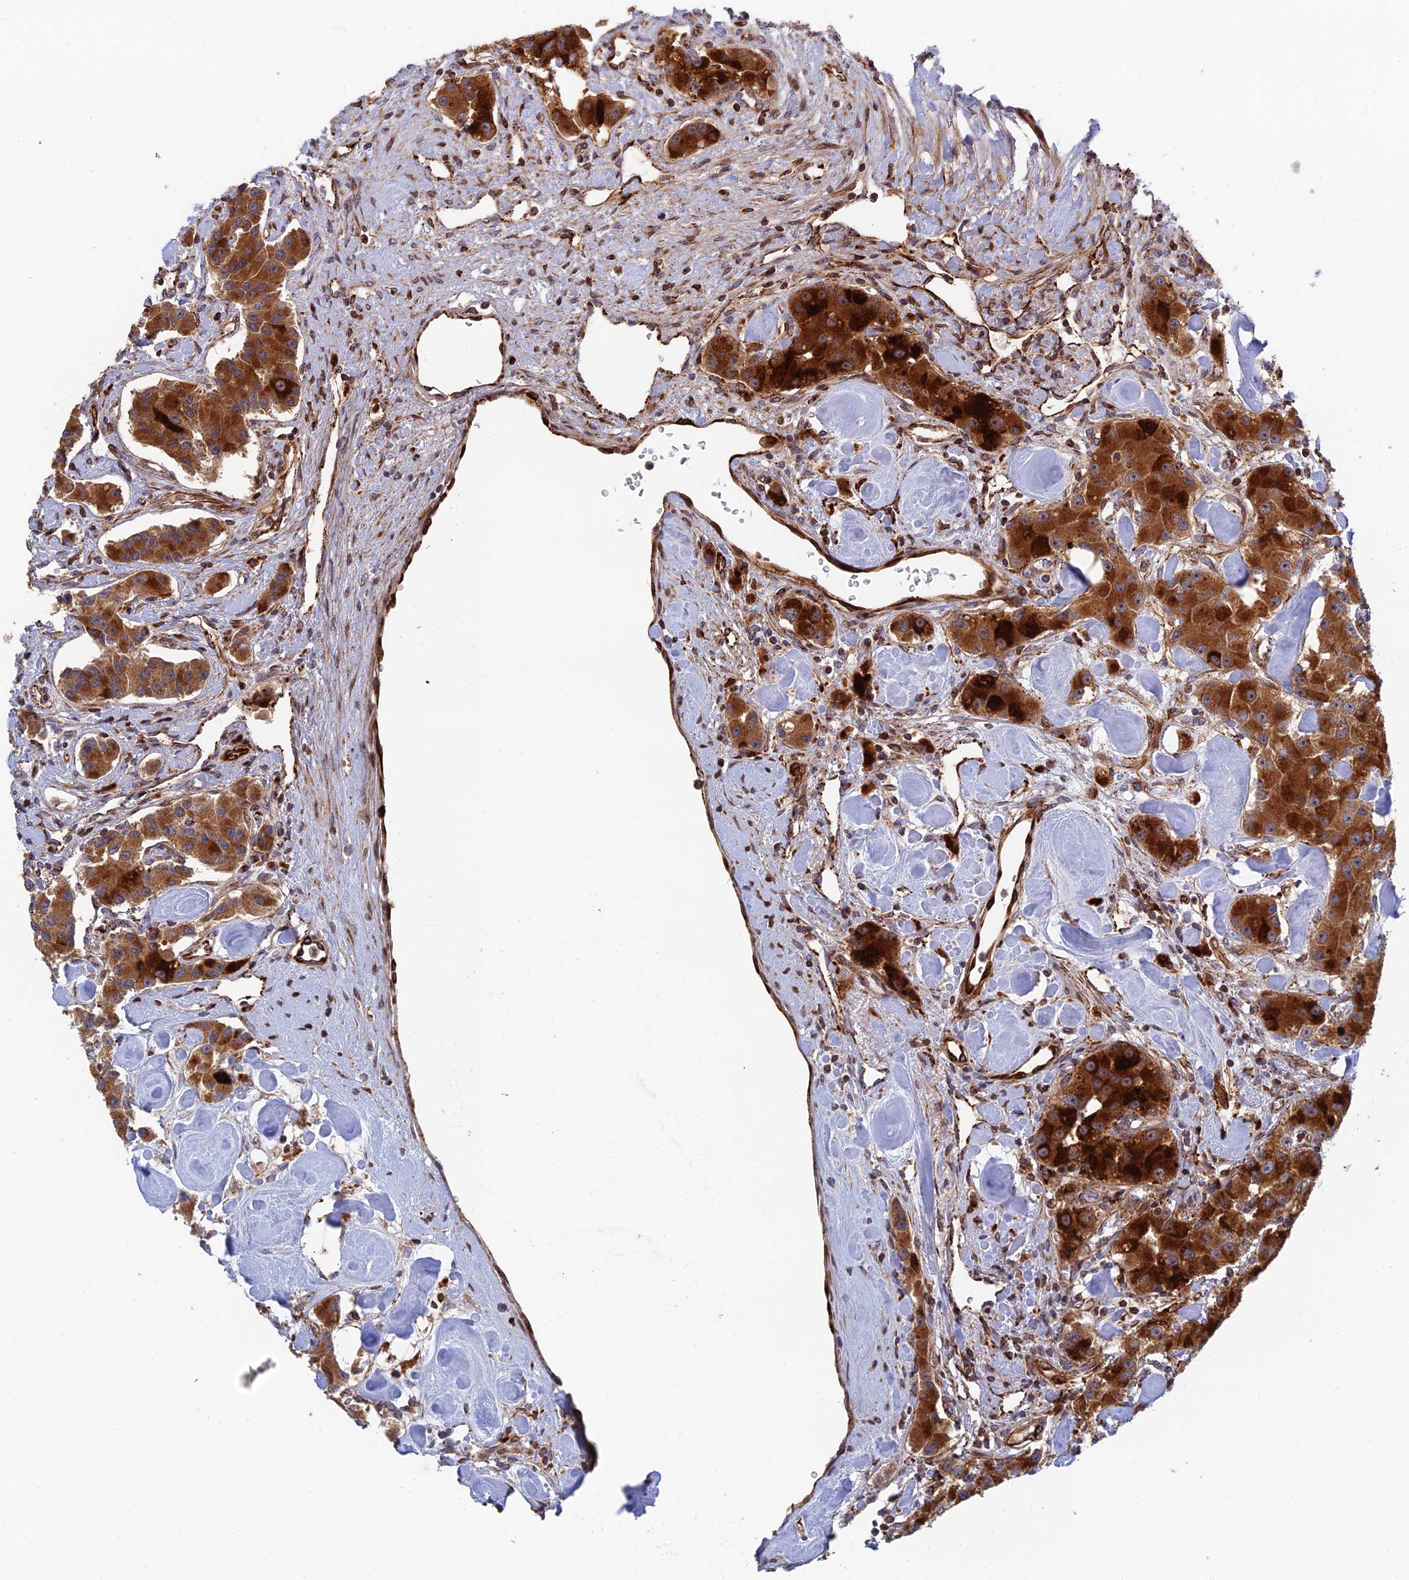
{"staining": {"intensity": "strong", "quantity": ">75%", "location": "cytoplasmic/membranous"}, "tissue": "carcinoid", "cell_type": "Tumor cells", "image_type": "cancer", "snomed": [{"axis": "morphology", "description": "Carcinoid, malignant, NOS"}, {"axis": "topography", "description": "Pancreas"}], "caption": "A micrograph showing strong cytoplasmic/membranous positivity in about >75% of tumor cells in carcinoid (malignant), as visualized by brown immunohistochemical staining.", "gene": "PPP2R3C", "patient": {"sex": "male", "age": 41}}